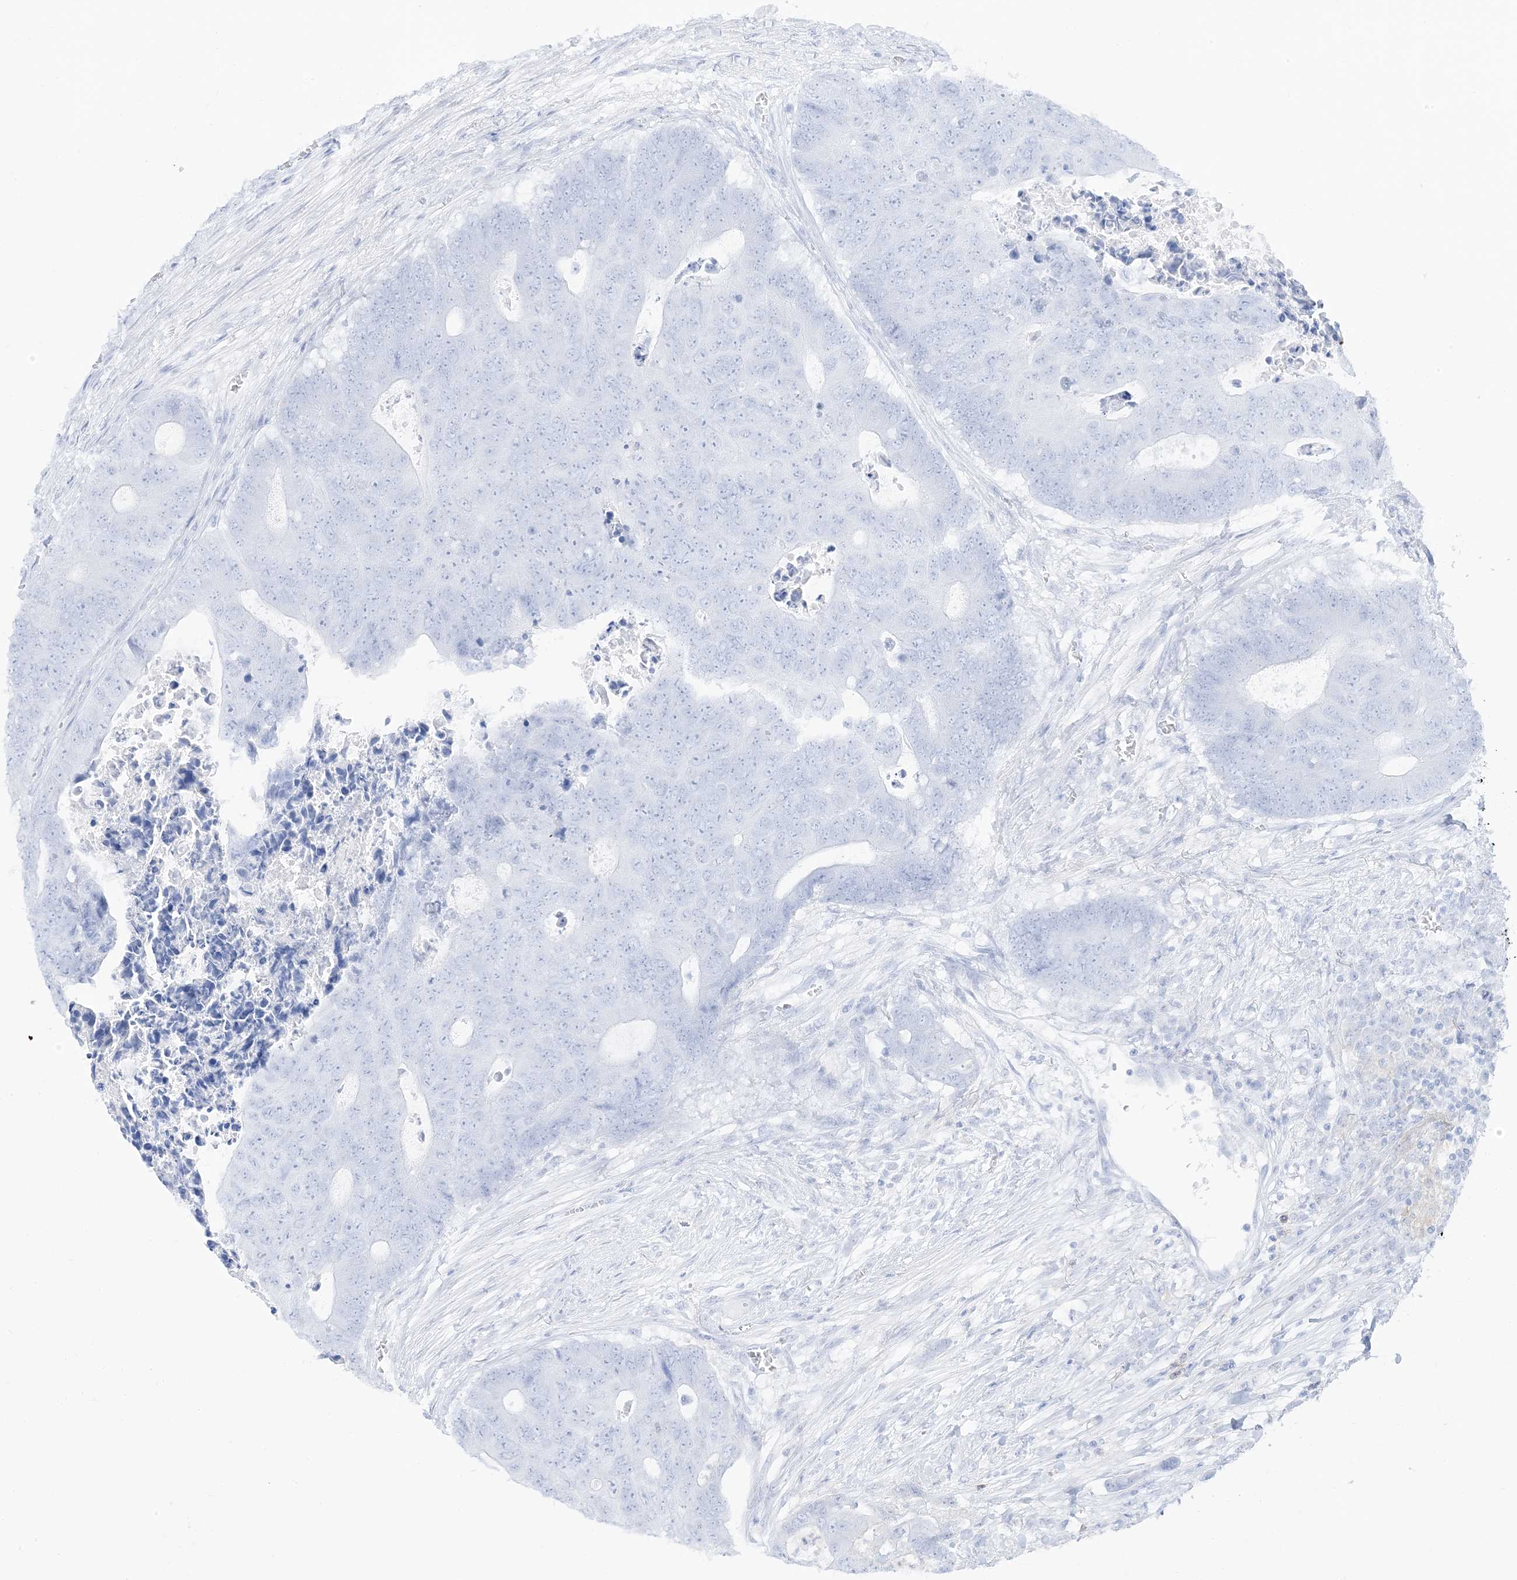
{"staining": {"intensity": "negative", "quantity": "none", "location": "none"}, "tissue": "colorectal cancer", "cell_type": "Tumor cells", "image_type": "cancer", "snomed": [{"axis": "morphology", "description": "Adenocarcinoma, NOS"}, {"axis": "topography", "description": "Colon"}], "caption": "Colorectal cancer (adenocarcinoma) was stained to show a protein in brown. There is no significant expression in tumor cells. Brightfield microscopy of immunohistochemistry (IHC) stained with DAB (3,3'-diaminobenzidine) (brown) and hematoxylin (blue), captured at high magnification.", "gene": "GSN", "patient": {"sex": "male", "age": 87}}